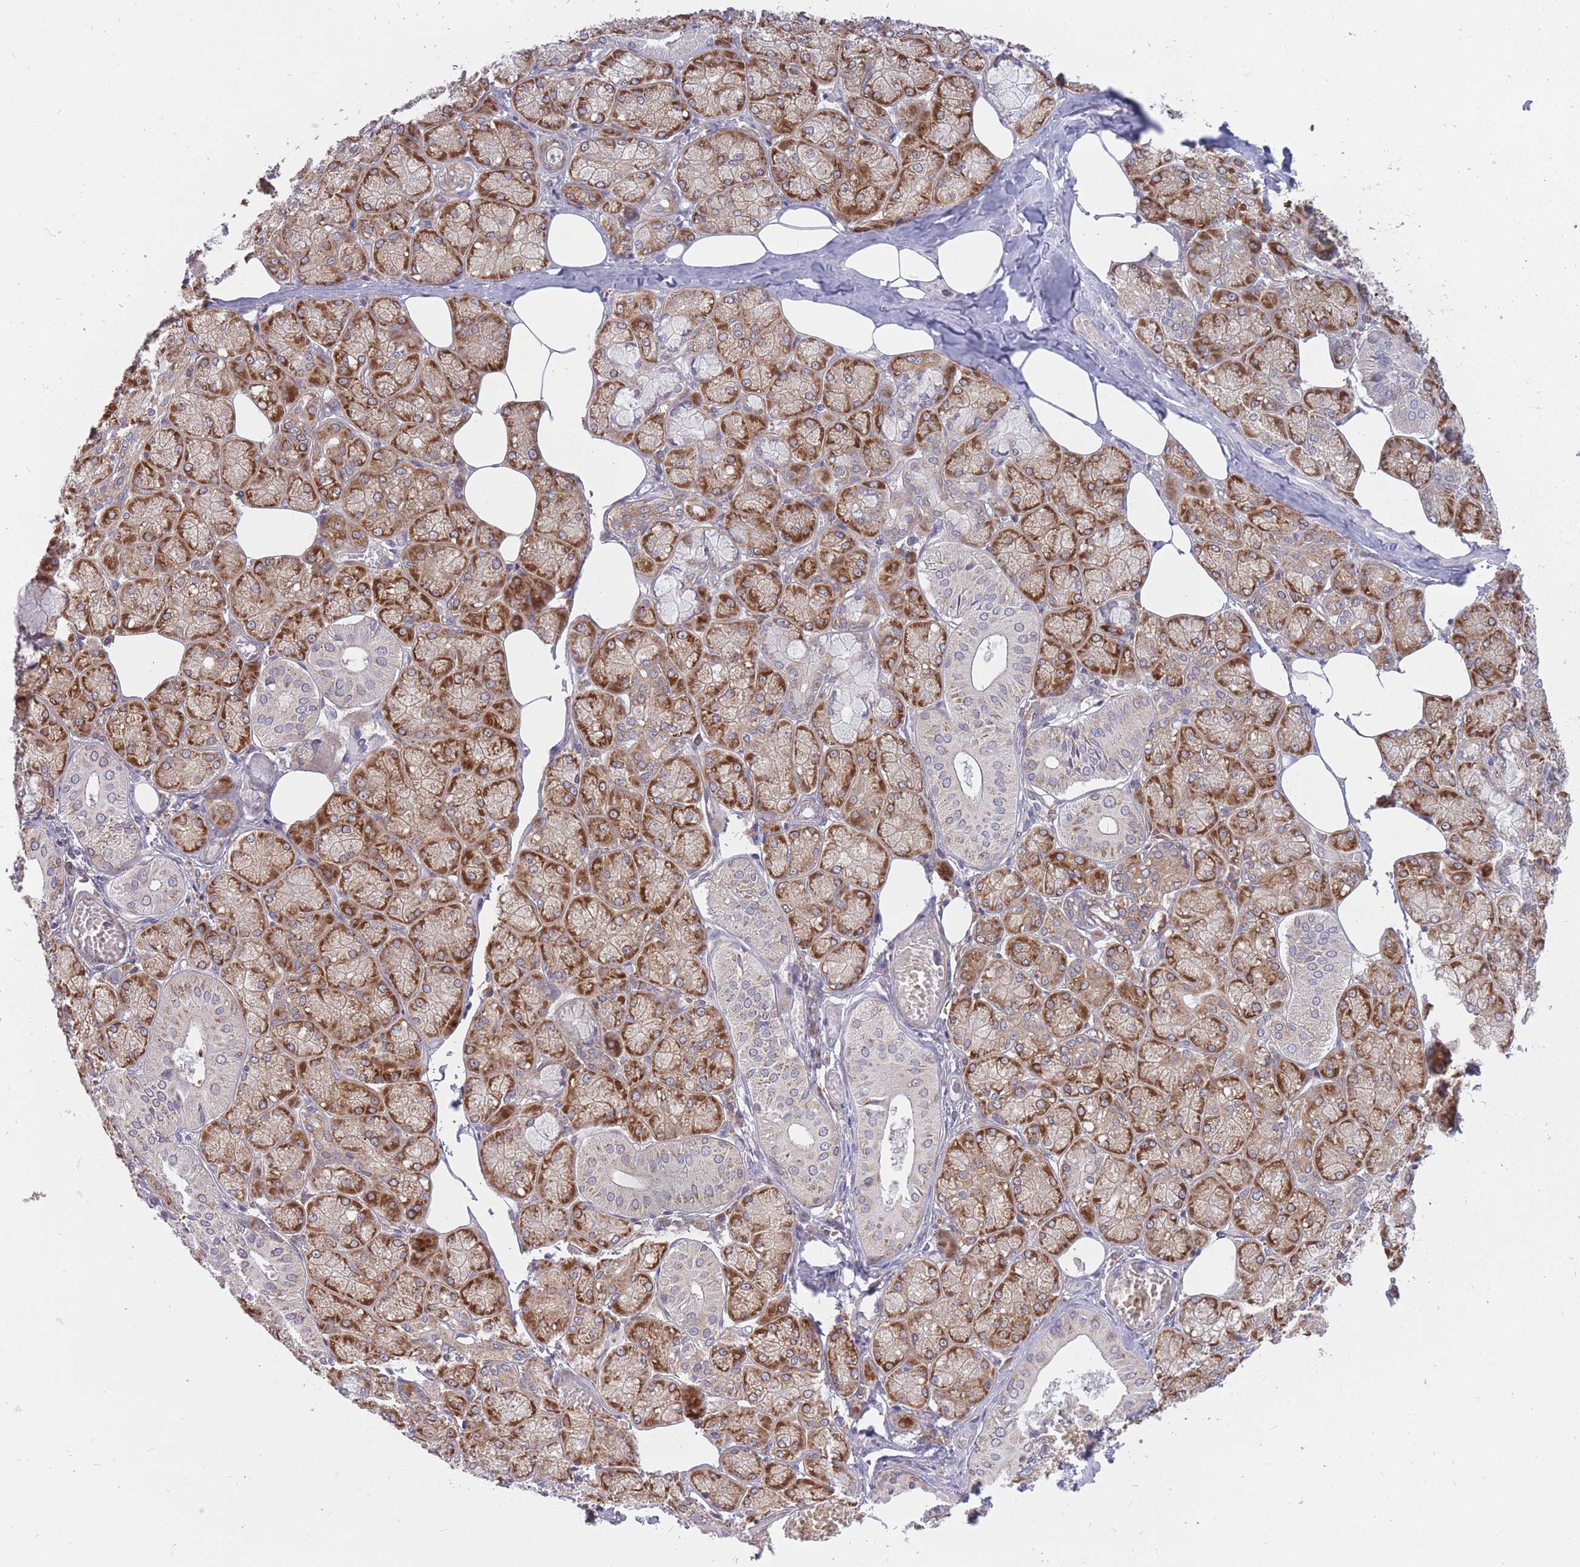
{"staining": {"intensity": "strong", "quantity": "25%-75%", "location": "cytoplasmic/membranous"}, "tissue": "salivary gland", "cell_type": "Glandular cells", "image_type": "normal", "snomed": [{"axis": "morphology", "description": "Normal tissue, NOS"}, {"axis": "topography", "description": "Salivary gland"}], "caption": "A histopathology image of human salivary gland stained for a protein demonstrates strong cytoplasmic/membranous brown staining in glandular cells. The staining was performed using DAB to visualize the protein expression in brown, while the nuclei were stained in blue with hematoxylin (Magnification: 20x).", "gene": "CCDC124", "patient": {"sex": "male", "age": 74}}